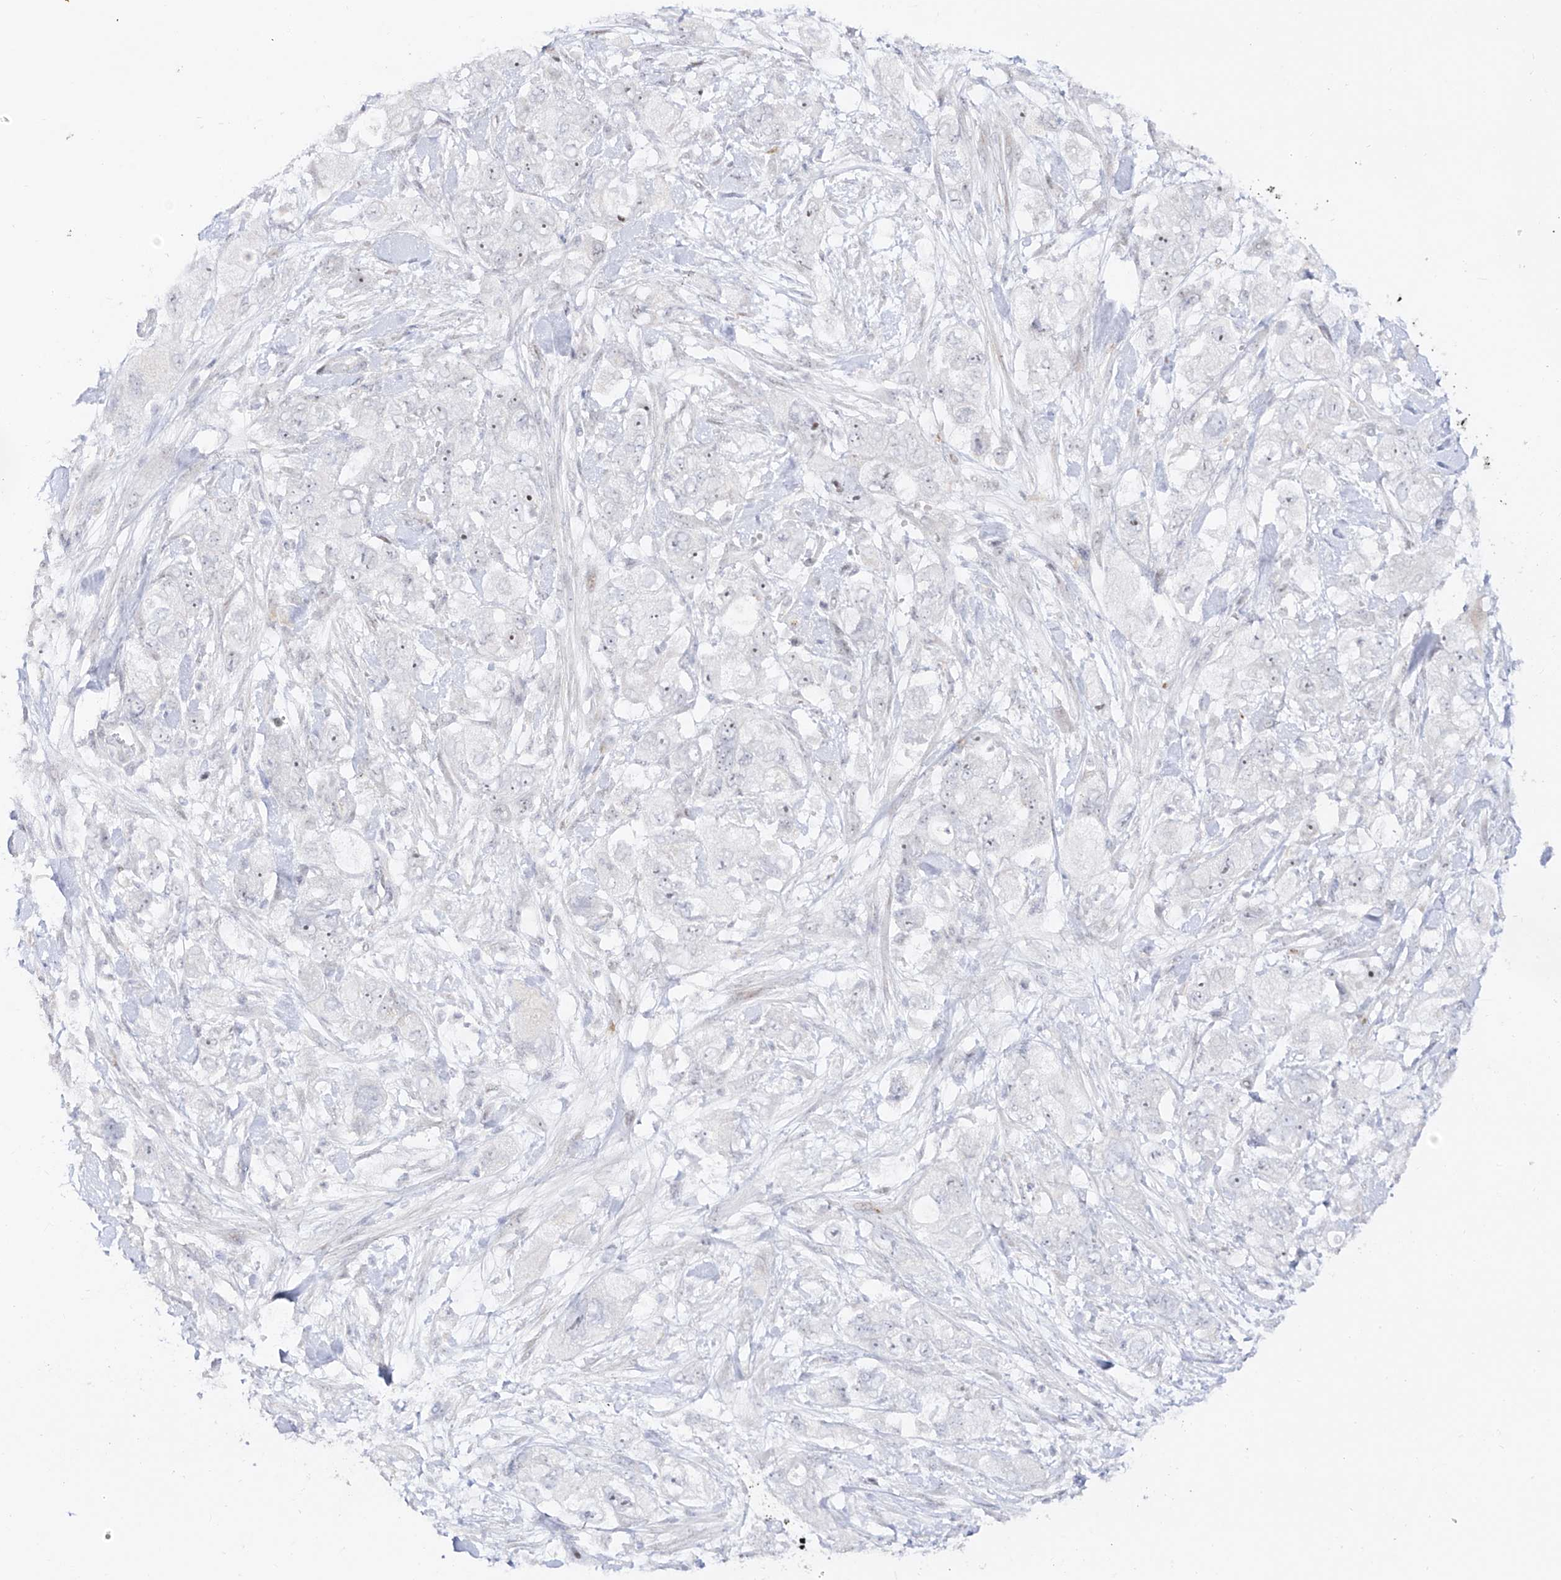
{"staining": {"intensity": "negative", "quantity": "none", "location": "none"}, "tissue": "pancreatic cancer", "cell_type": "Tumor cells", "image_type": "cancer", "snomed": [{"axis": "morphology", "description": "Adenocarcinoma, NOS"}, {"axis": "topography", "description": "Pancreas"}], "caption": "Protein analysis of pancreatic cancer (adenocarcinoma) demonstrates no significant expression in tumor cells. (Brightfield microscopy of DAB immunohistochemistry at high magnification).", "gene": "ZNF180", "patient": {"sex": "female", "age": 73}}